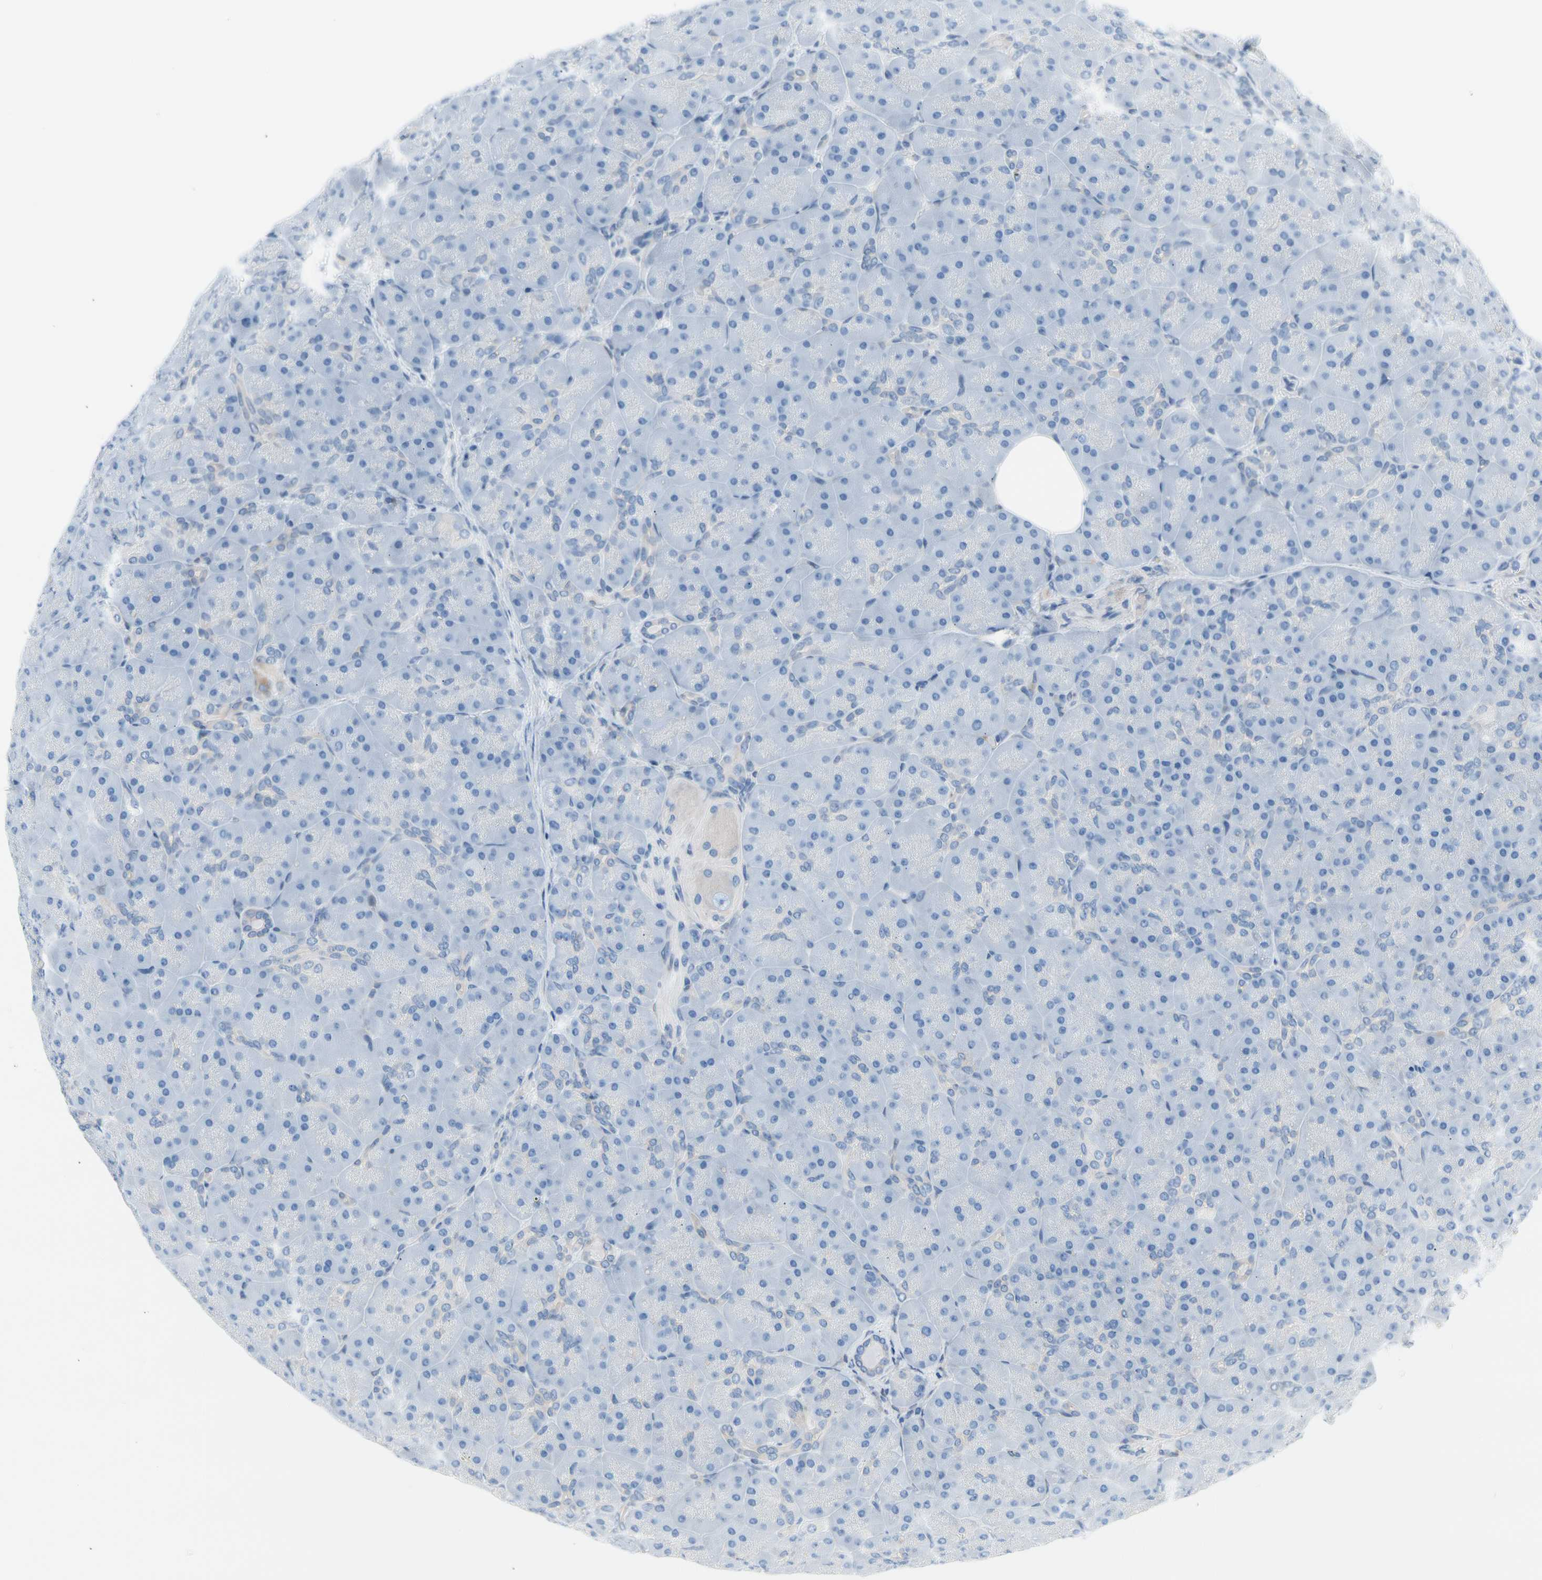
{"staining": {"intensity": "negative", "quantity": "none", "location": "none"}, "tissue": "pancreas", "cell_type": "Exocrine glandular cells", "image_type": "normal", "snomed": [{"axis": "morphology", "description": "Normal tissue, NOS"}, {"axis": "topography", "description": "Pancreas"}], "caption": "This micrograph is of unremarkable pancreas stained with immunohistochemistry to label a protein in brown with the nuclei are counter-stained blue. There is no staining in exocrine glandular cells.", "gene": "MAP3K3", "patient": {"sex": "male", "age": 66}}